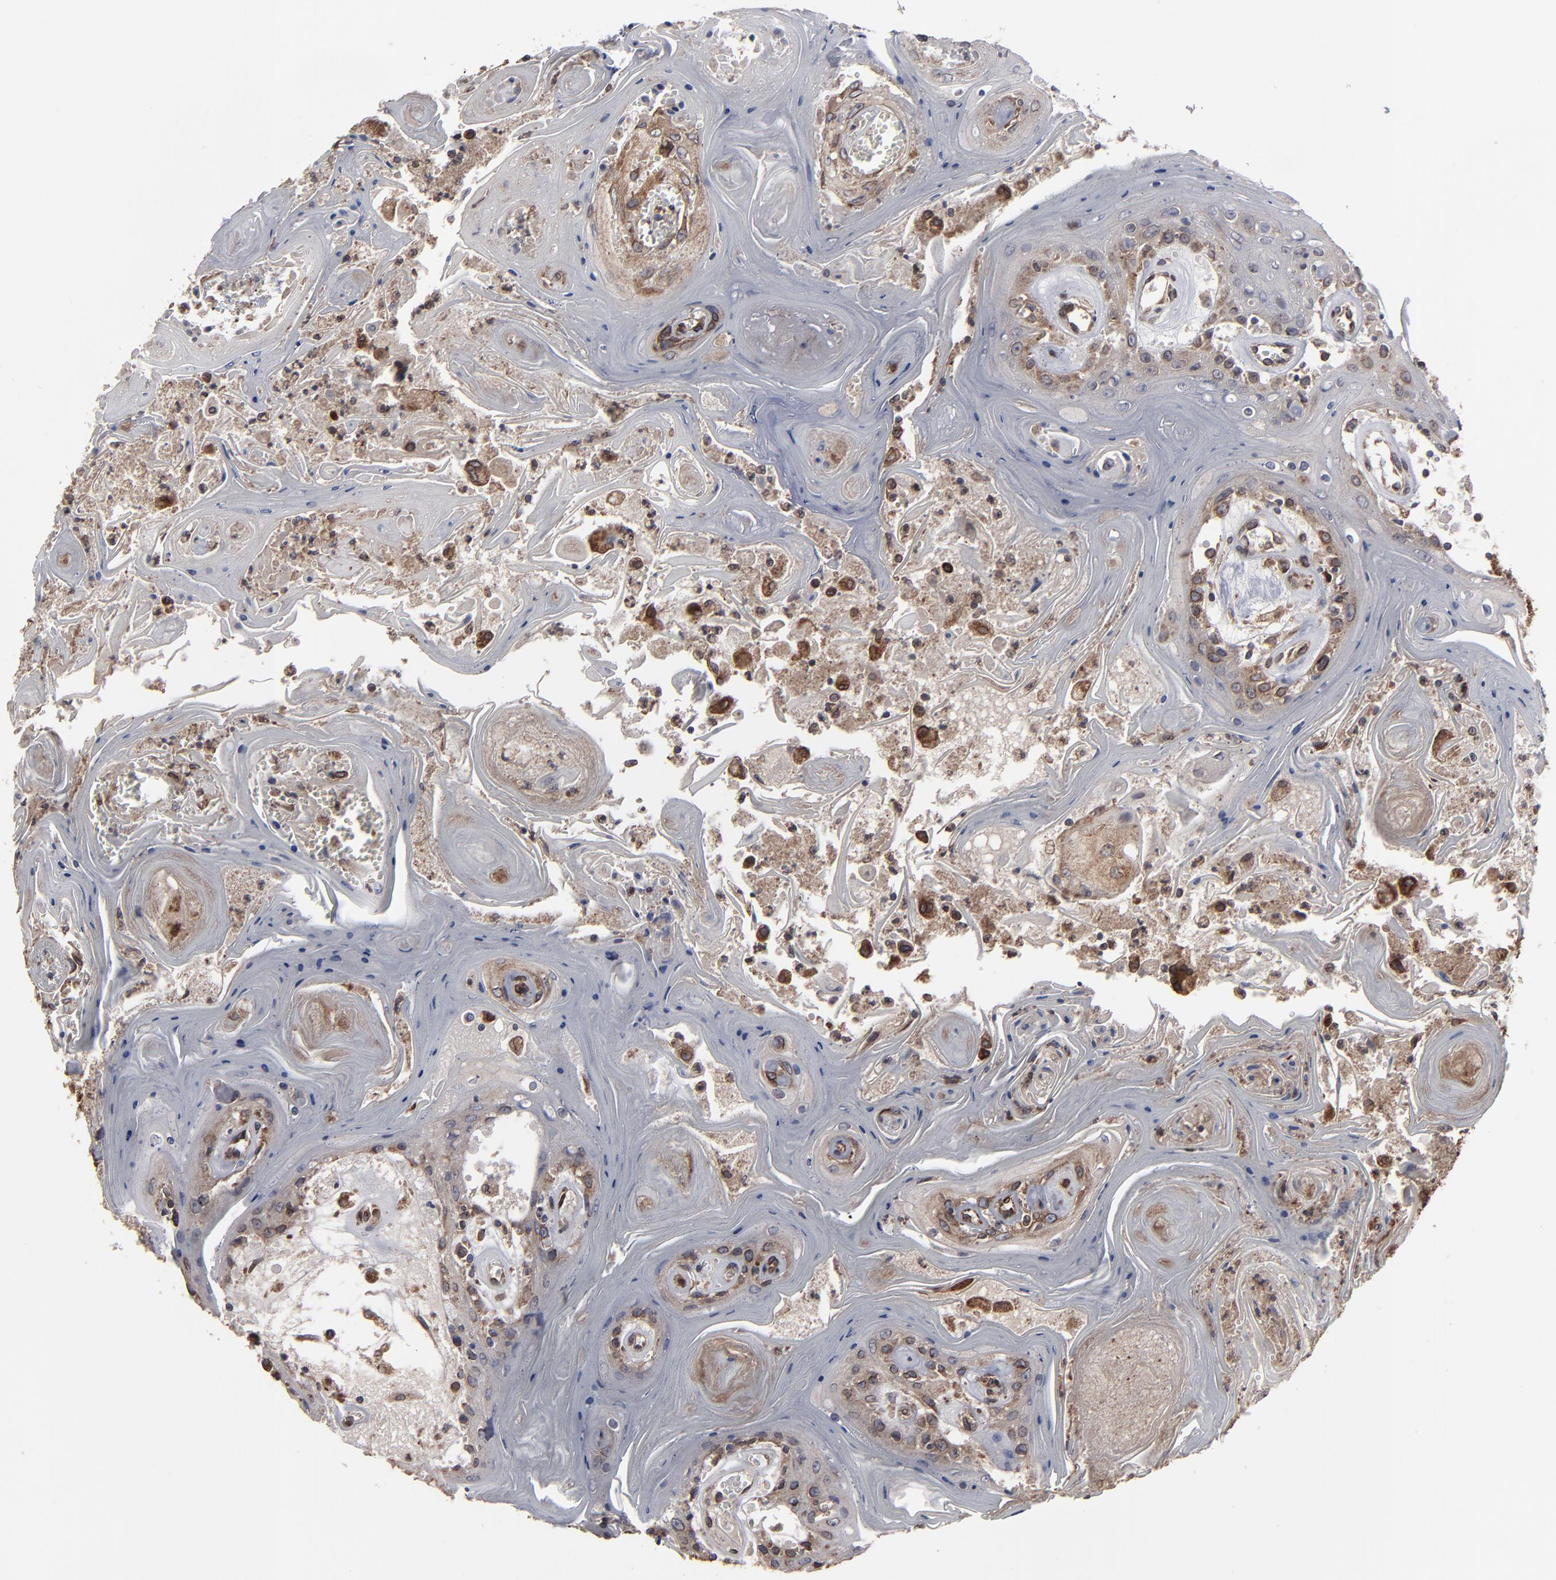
{"staining": {"intensity": "weak", "quantity": ">75%", "location": "cytoplasmic/membranous"}, "tissue": "head and neck cancer", "cell_type": "Tumor cells", "image_type": "cancer", "snomed": [{"axis": "morphology", "description": "Squamous cell carcinoma, NOS"}, {"axis": "topography", "description": "Oral tissue"}, {"axis": "topography", "description": "Head-Neck"}], "caption": "About >75% of tumor cells in head and neck cancer (squamous cell carcinoma) demonstrate weak cytoplasmic/membranous protein positivity as visualized by brown immunohistochemical staining.", "gene": "CNIH1", "patient": {"sex": "female", "age": 76}}